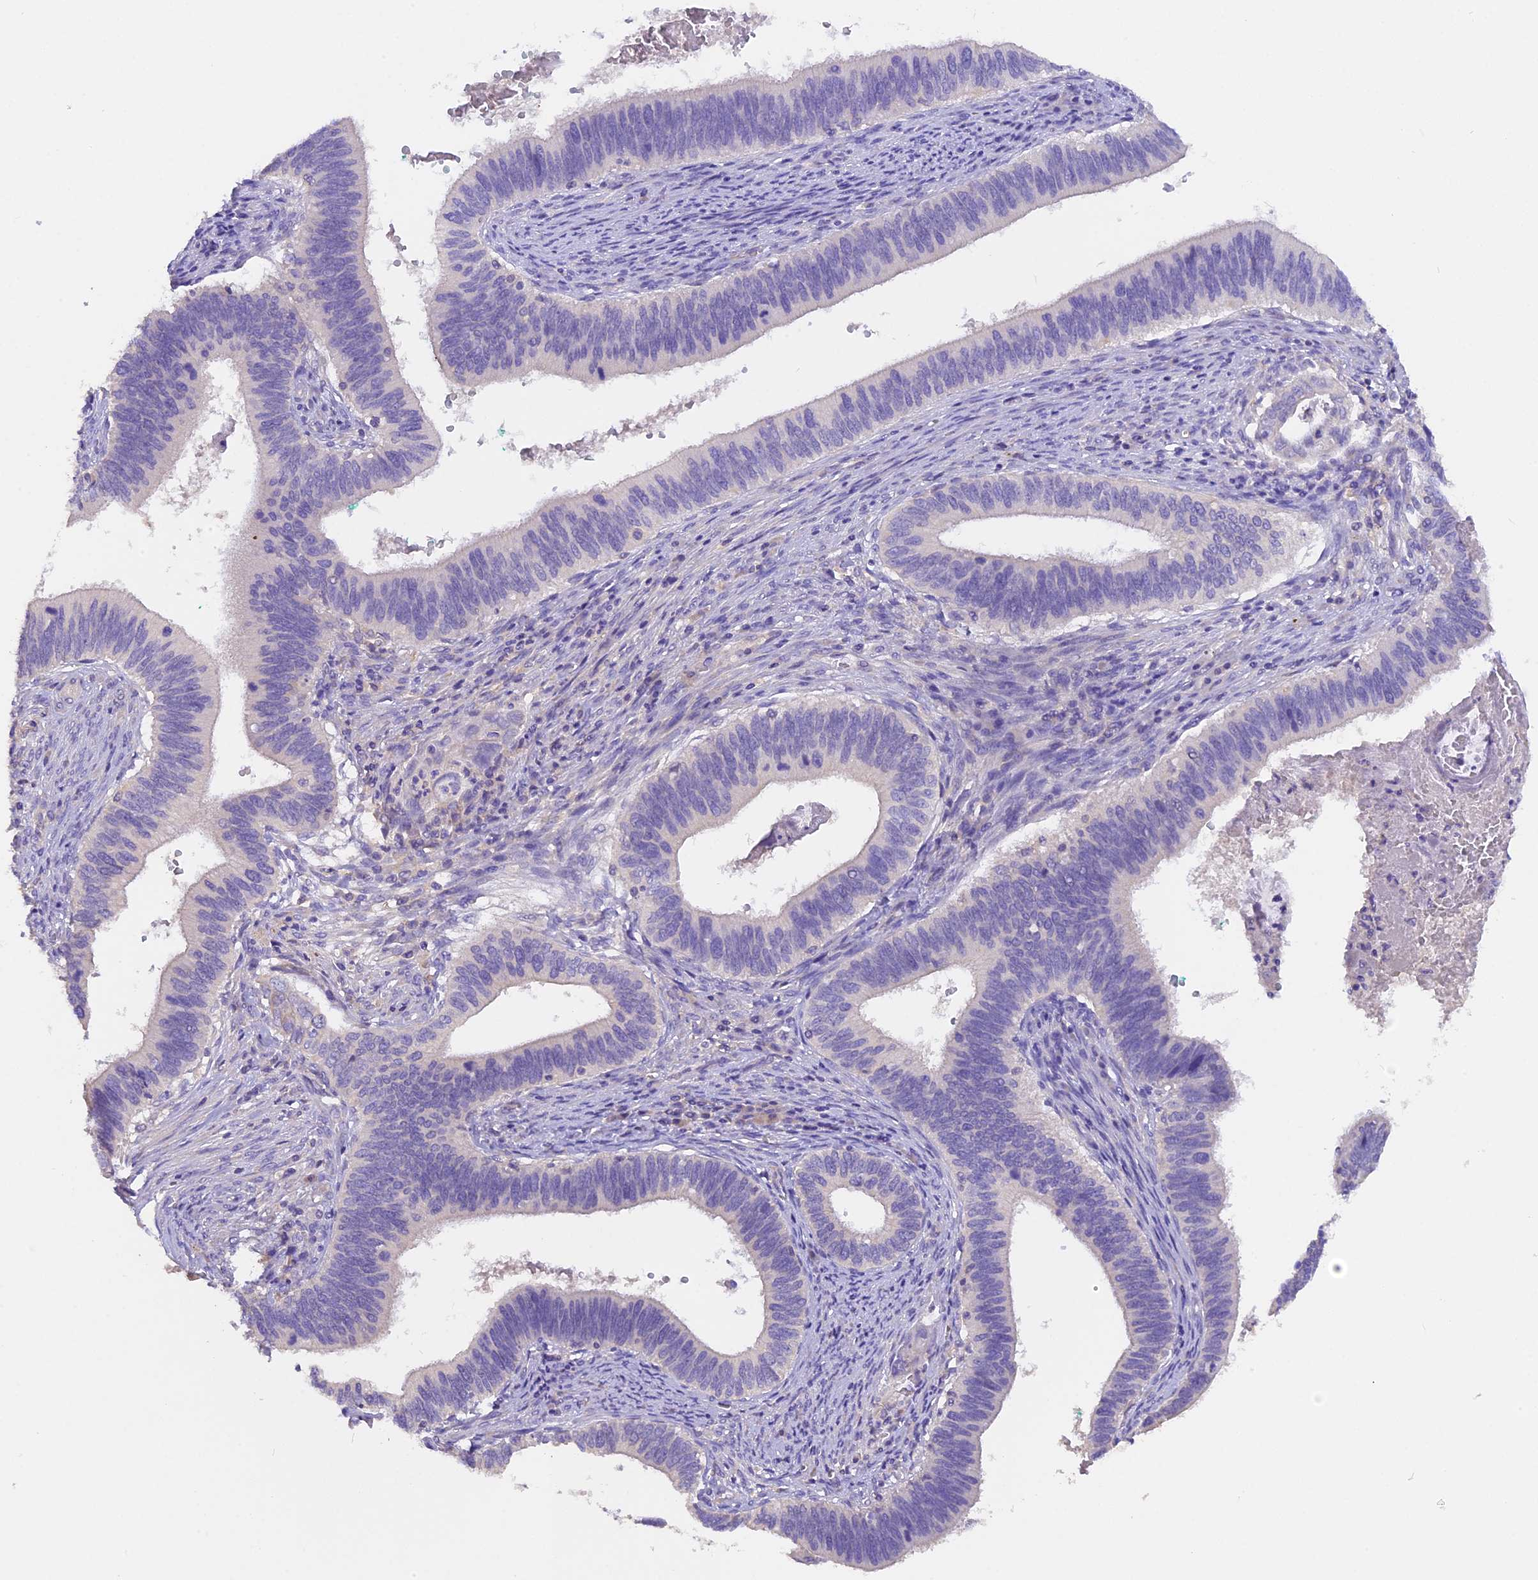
{"staining": {"intensity": "negative", "quantity": "none", "location": "none"}, "tissue": "cervical cancer", "cell_type": "Tumor cells", "image_type": "cancer", "snomed": [{"axis": "morphology", "description": "Adenocarcinoma, NOS"}, {"axis": "topography", "description": "Cervix"}], "caption": "DAB immunohistochemical staining of human adenocarcinoma (cervical) shows no significant expression in tumor cells.", "gene": "AP3B2", "patient": {"sex": "female", "age": 42}}